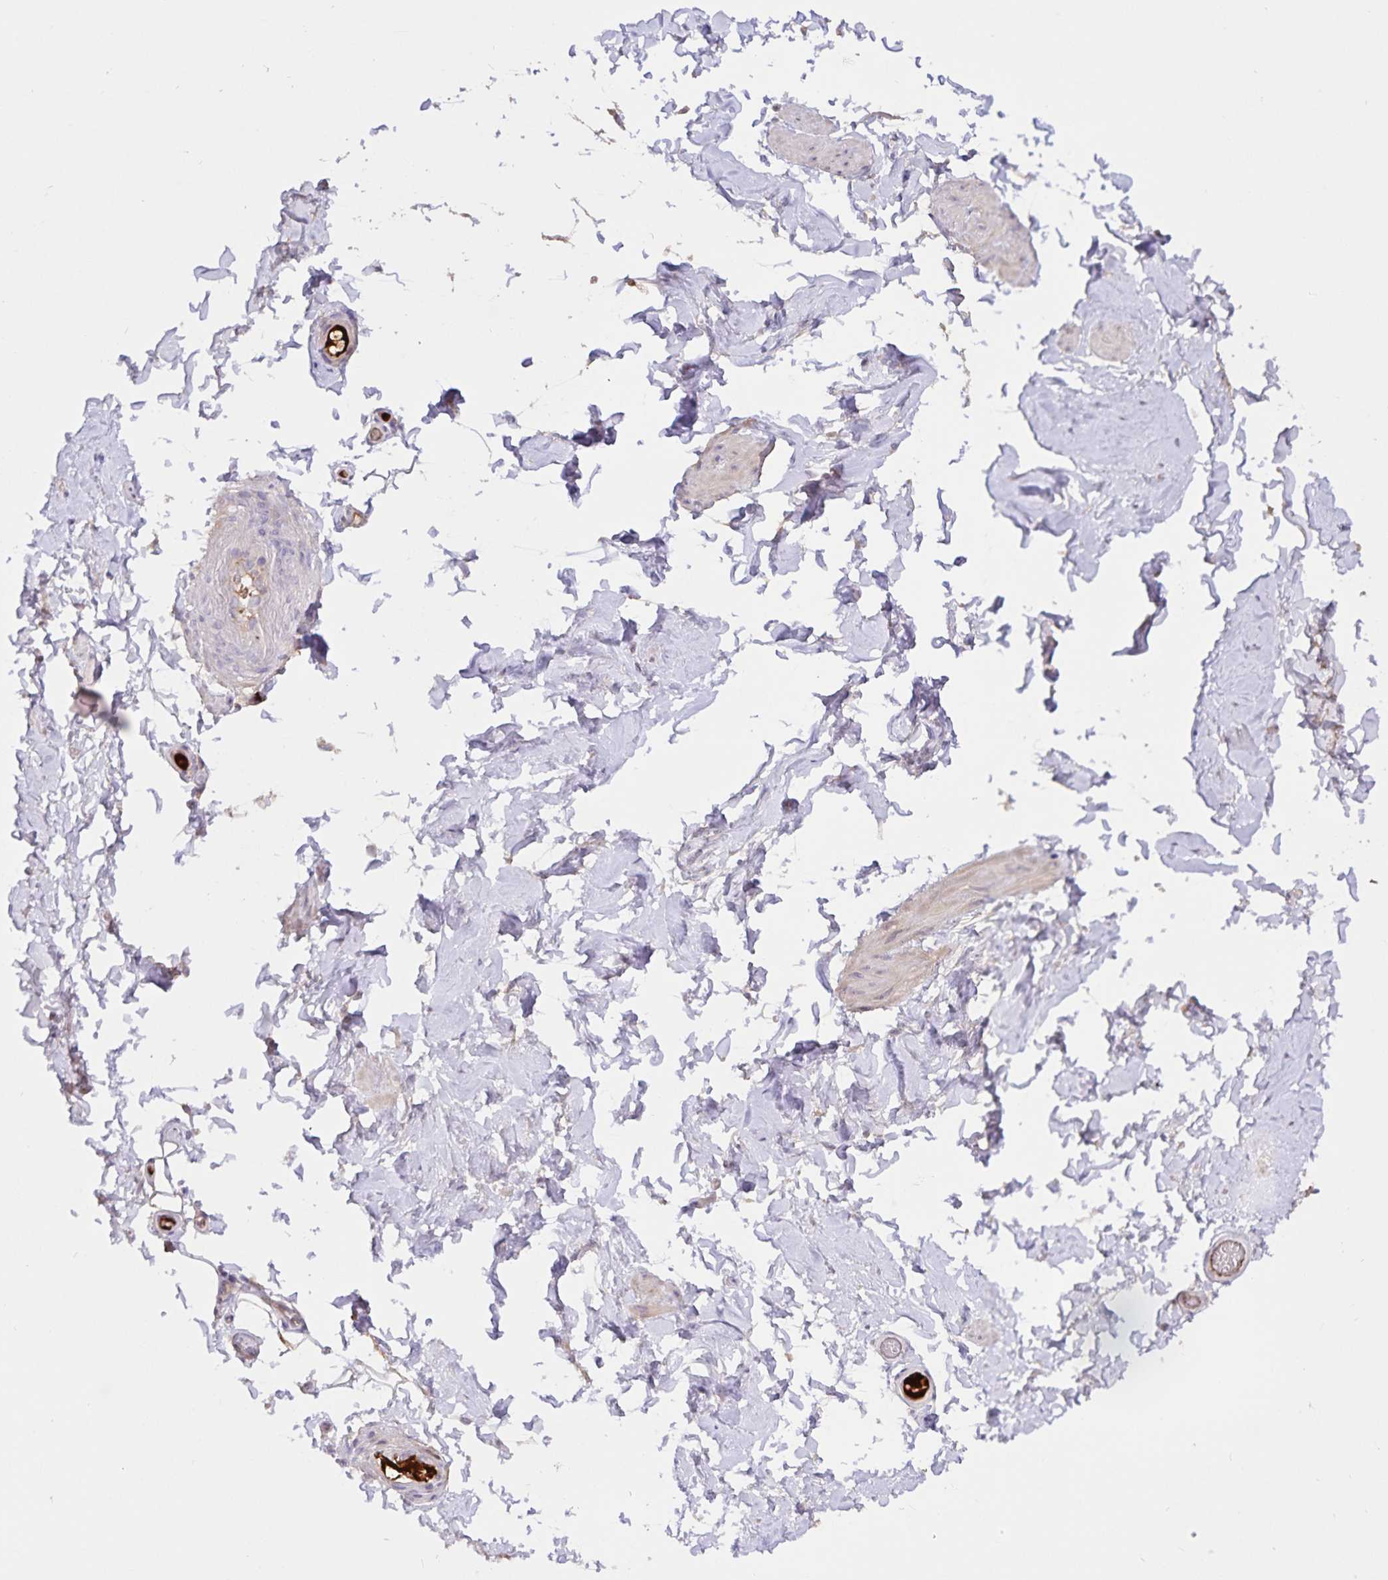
{"staining": {"intensity": "moderate", "quantity": "<25%", "location": "cytoplasmic/membranous"}, "tissue": "adipose tissue", "cell_type": "Adipocytes", "image_type": "normal", "snomed": [{"axis": "morphology", "description": "Normal tissue, NOS"}, {"axis": "topography", "description": "Epididymis, spermatic cord, NOS"}, {"axis": "topography", "description": "Epididymis"}, {"axis": "topography", "description": "Peripheral nerve tissue"}], "caption": "Immunohistochemical staining of unremarkable adipose tissue exhibits moderate cytoplasmic/membranous protein expression in approximately <25% of adipocytes. Using DAB (3,3'-diaminobenzidine) (brown) and hematoxylin (blue) stains, captured at high magnification using brightfield microscopy.", "gene": "FGG", "patient": {"sex": "male", "age": 29}}